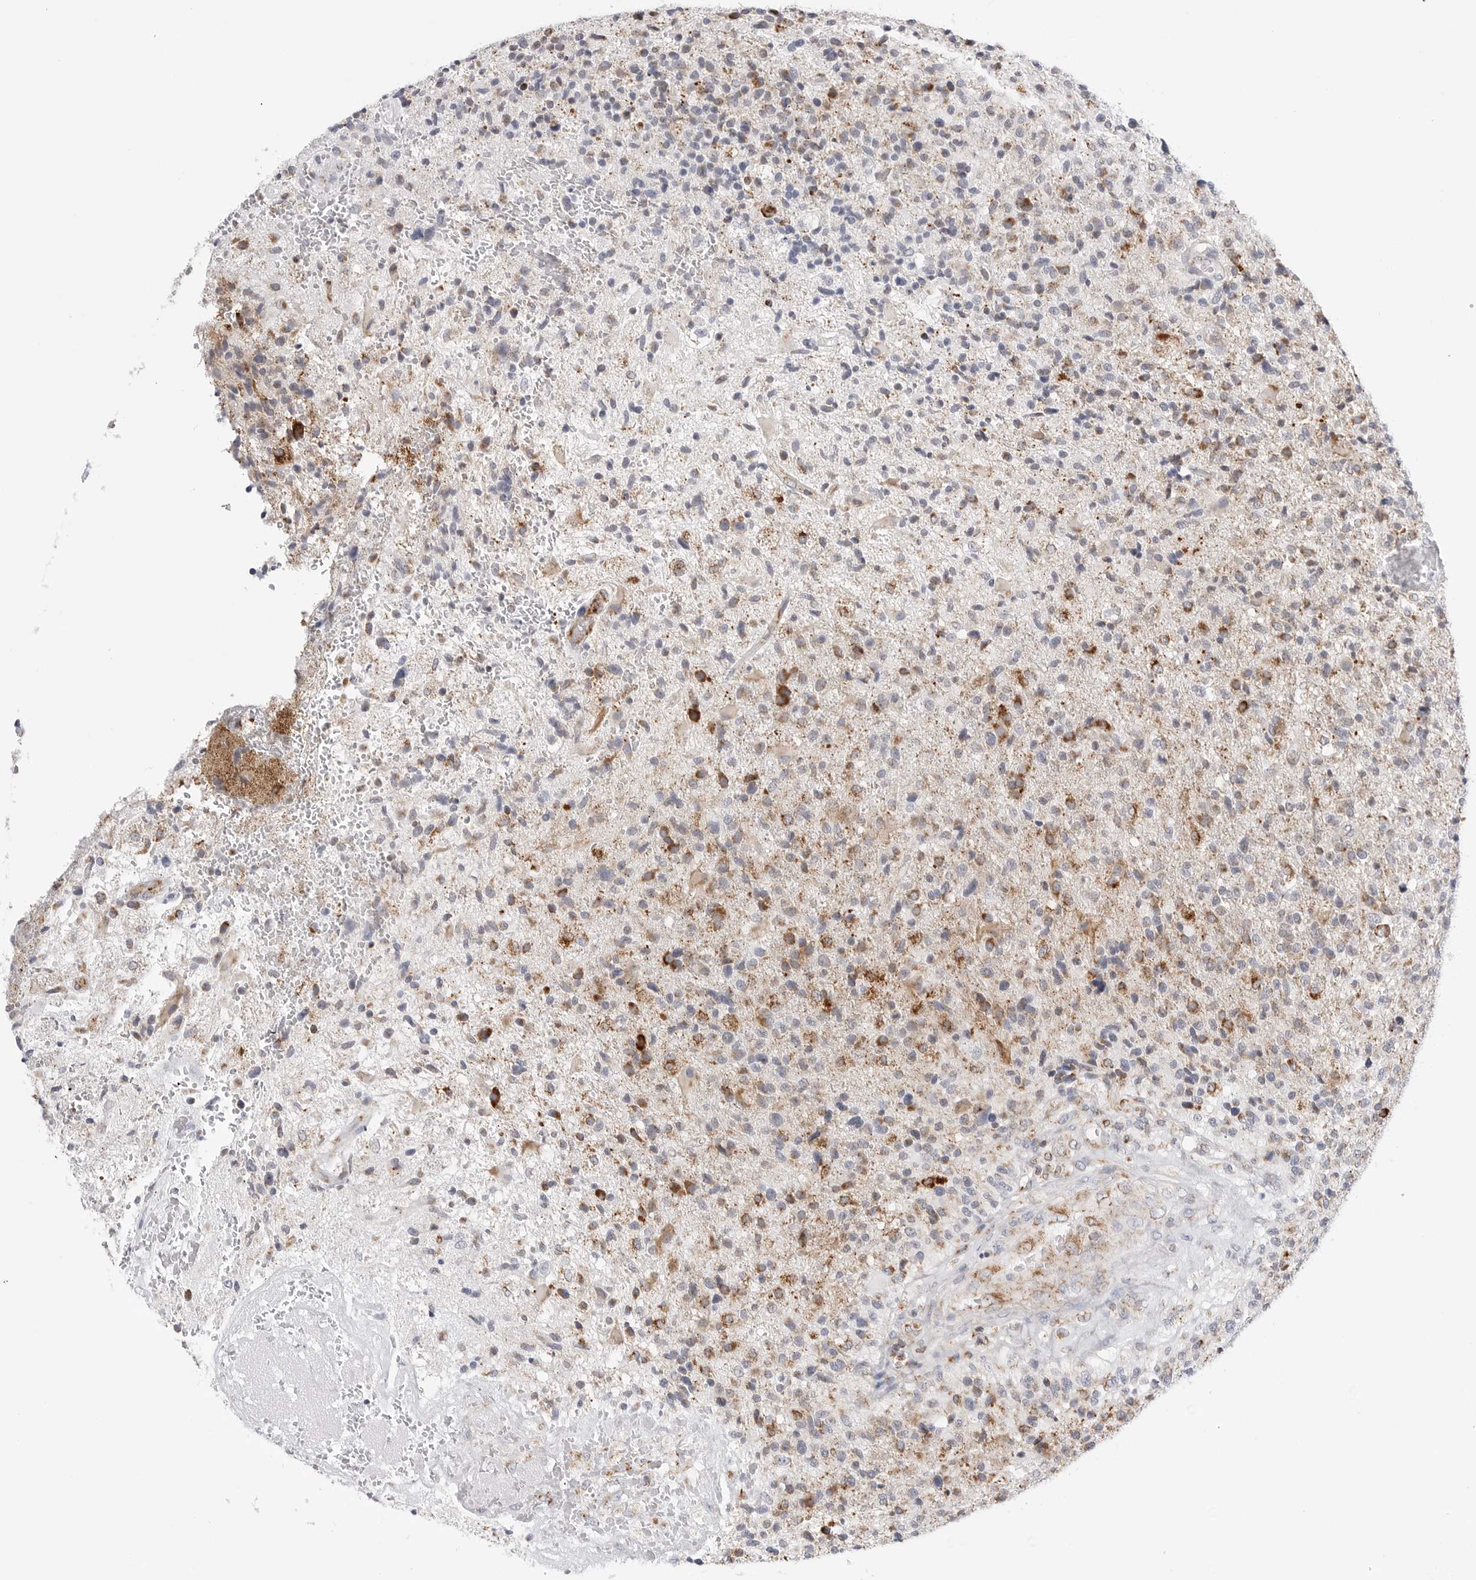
{"staining": {"intensity": "moderate", "quantity": "25%-75%", "location": "cytoplasmic/membranous"}, "tissue": "glioma", "cell_type": "Tumor cells", "image_type": "cancer", "snomed": [{"axis": "morphology", "description": "Glioma, malignant, High grade"}, {"axis": "topography", "description": "Brain"}], "caption": "Protein staining demonstrates moderate cytoplasmic/membranous expression in about 25%-75% of tumor cells in glioma.", "gene": "ATP5IF1", "patient": {"sex": "male", "age": 72}}